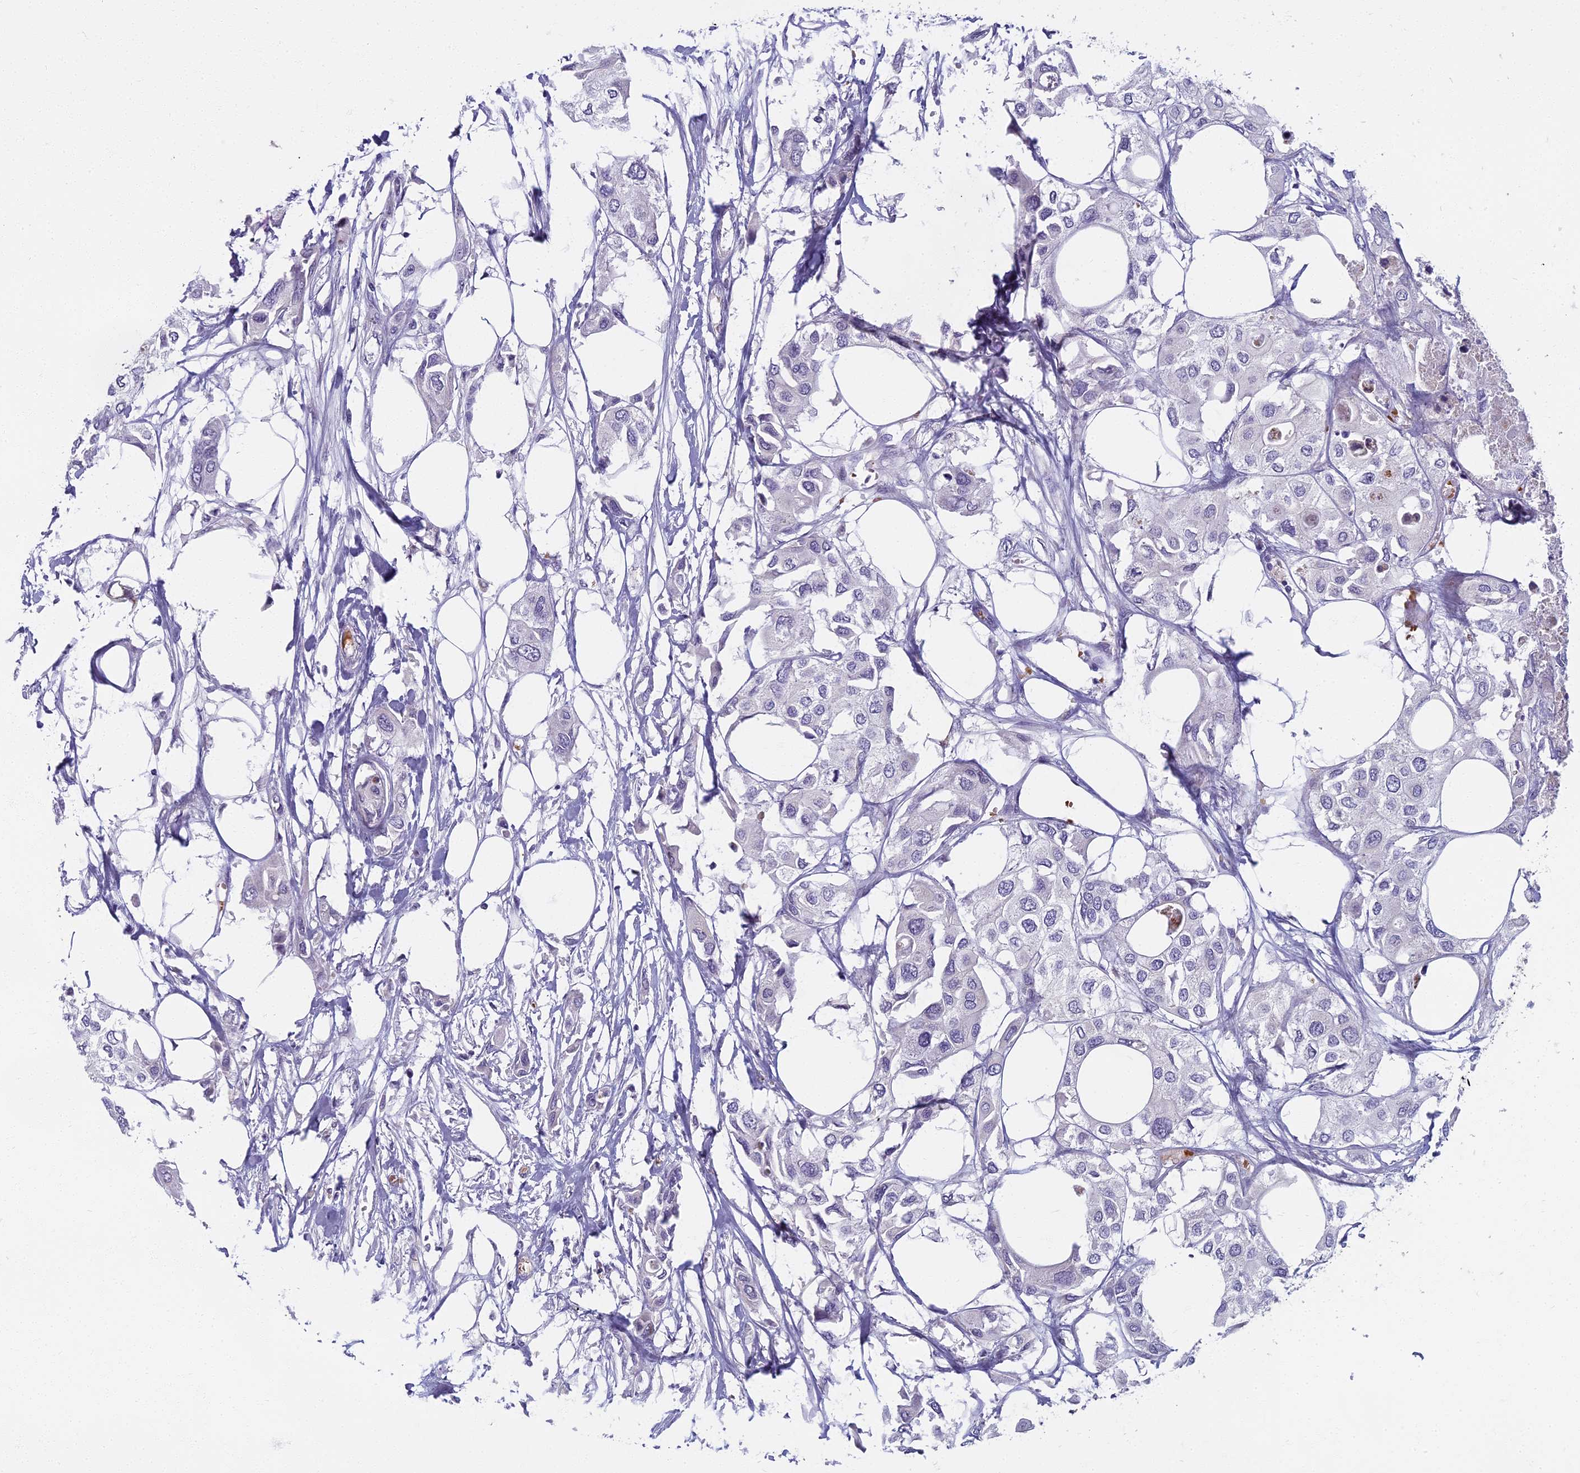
{"staining": {"intensity": "negative", "quantity": "none", "location": "none"}, "tissue": "urothelial cancer", "cell_type": "Tumor cells", "image_type": "cancer", "snomed": [{"axis": "morphology", "description": "Urothelial carcinoma, High grade"}, {"axis": "topography", "description": "Urinary bladder"}], "caption": "Tumor cells are negative for protein expression in human high-grade urothelial carcinoma. The staining was performed using DAB to visualize the protein expression in brown, while the nuclei were stained in blue with hematoxylin (Magnification: 20x).", "gene": "ARL15", "patient": {"sex": "male", "age": 64}}